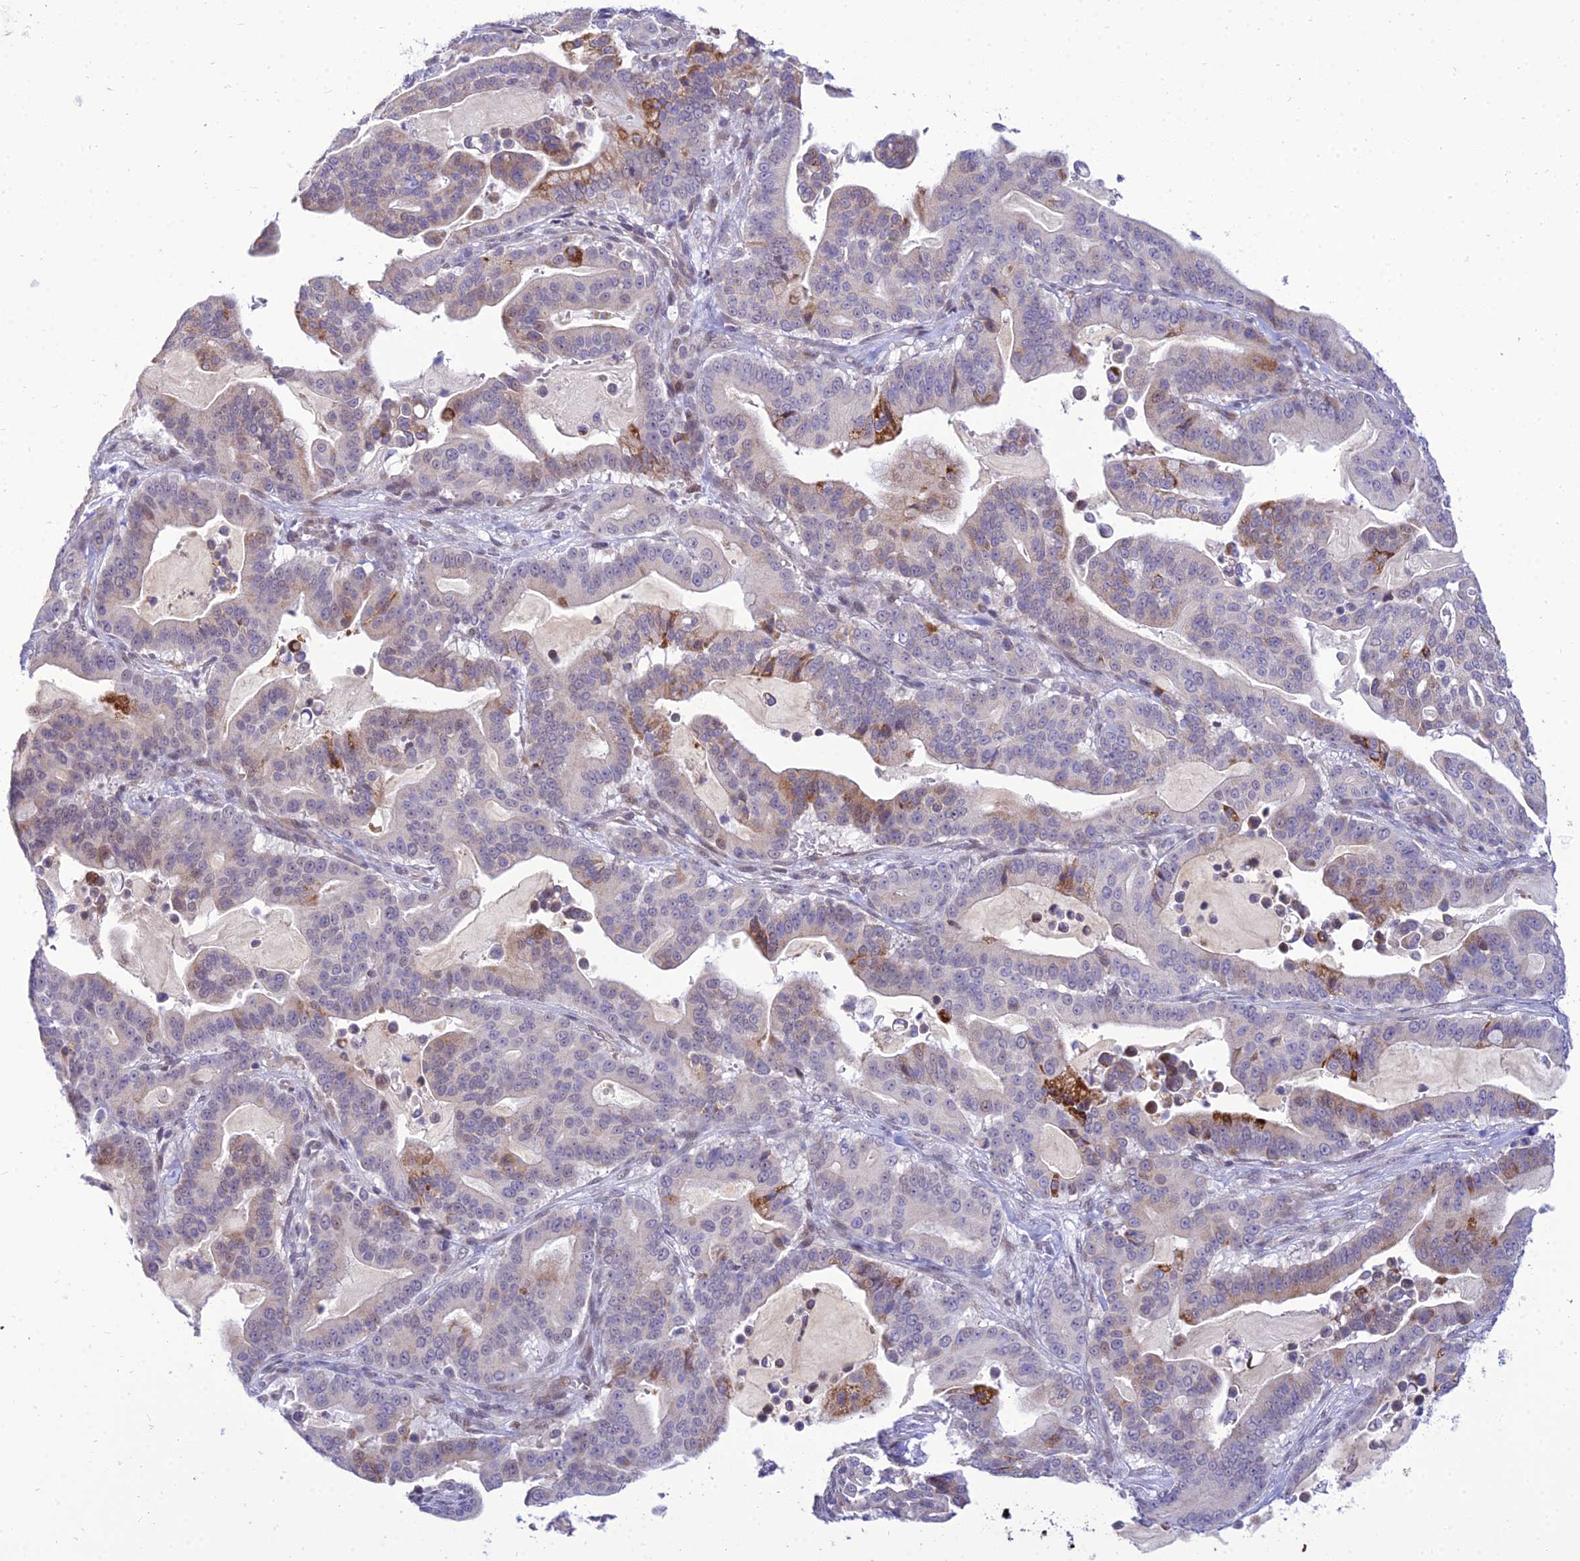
{"staining": {"intensity": "moderate", "quantity": "<25%", "location": "cytoplasmic/membranous"}, "tissue": "pancreatic cancer", "cell_type": "Tumor cells", "image_type": "cancer", "snomed": [{"axis": "morphology", "description": "Adenocarcinoma, NOS"}, {"axis": "topography", "description": "Pancreas"}], "caption": "Immunohistochemistry staining of pancreatic cancer, which exhibits low levels of moderate cytoplasmic/membranous expression in about <25% of tumor cells indicating moderate cytoplasmic/membranous protein expression. The staining was performed using DAB (3,3'-diaminobenzidine) (brown) for protein detection and nuclei were counterstained in hematoxylin (blue).", "gene": "C6orf163", "patient": {"sex": "male", "age": 63}}